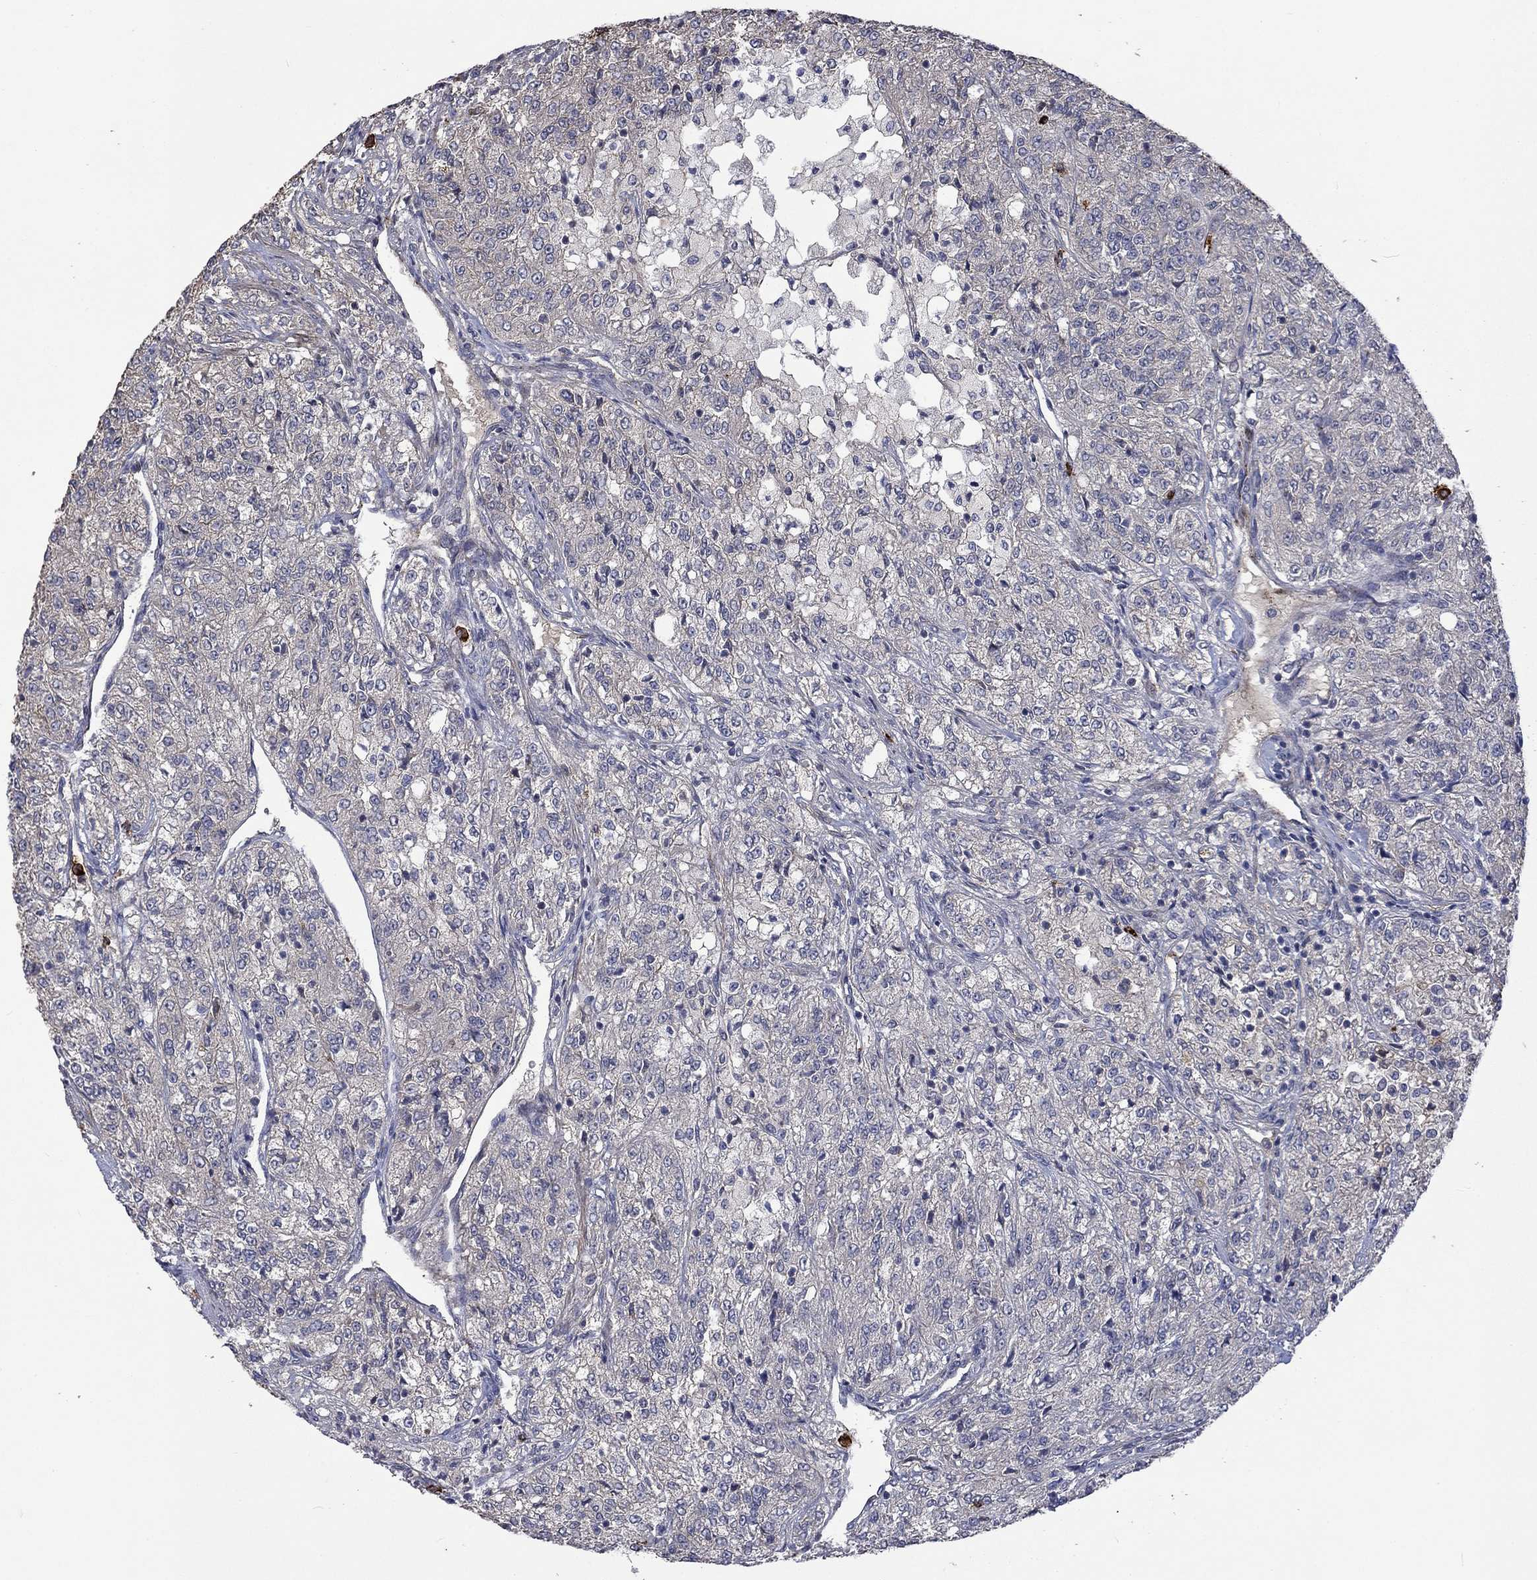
{"staining": {"intensity": "negative", "quantity": "none", "location": "none"}, "tissue": "renal cancer", "cell_type": "Tumor cells", "image_type": "cancer", "snomed": [{"axis": "morphology", "description": "Adenocarcinoma, NOS"}, {"axis": "topography", "description": "Kidney"}], "caption": "This is a photomicrograph of immunohistochemistry (IHC) staining of adenocarcinoma (renal), which shows no staining in tumor cells.", "gene": "VCAN", "patient": {"sex": "female", "age": 63}}